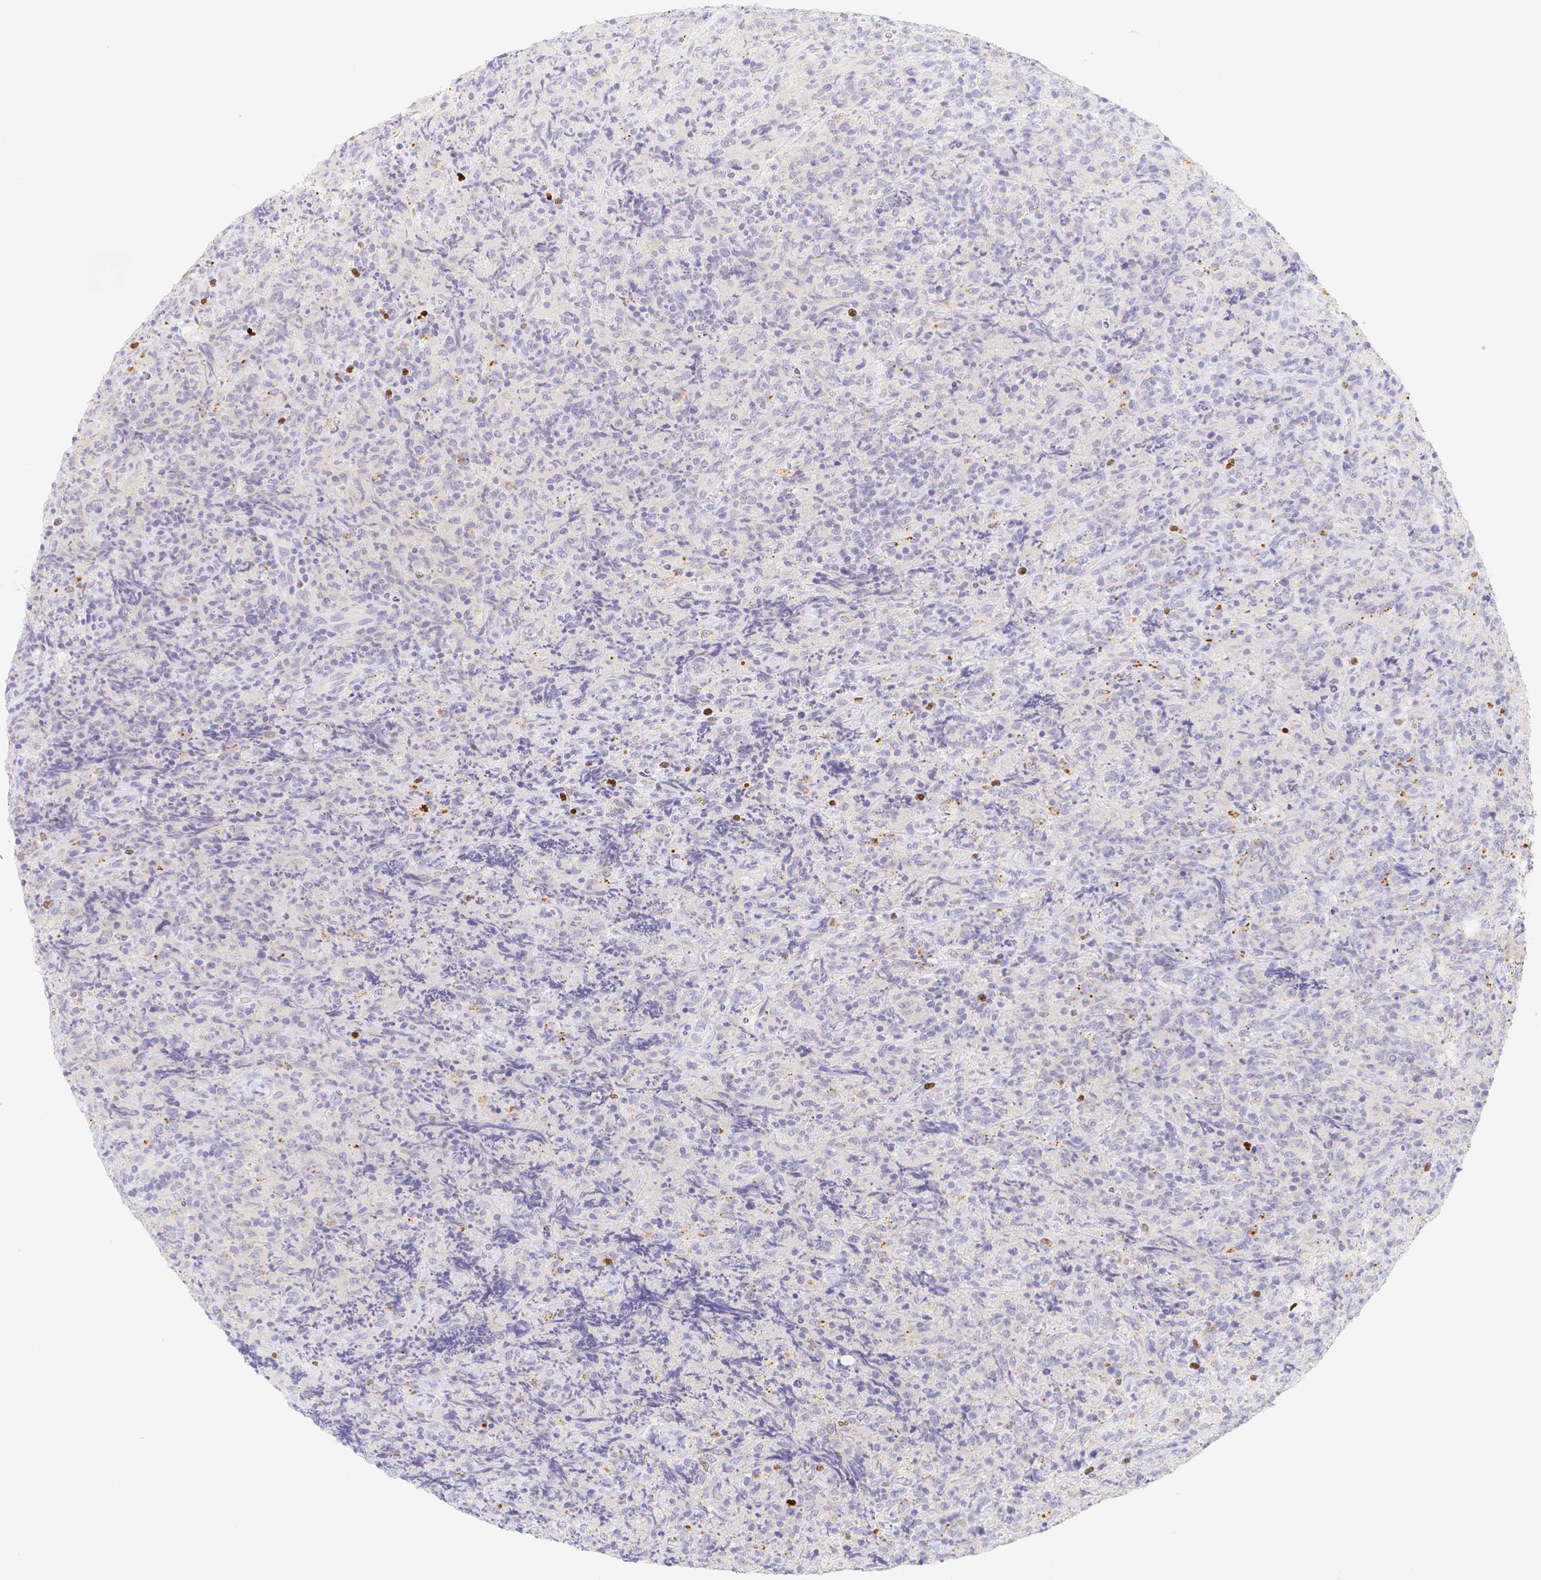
{"staining": {"intensity": "negative", "quantity": "none", "location": "none"}, "tissue": "lymphoma", "cell_type": "Tumor cells", "image_type": "cancer", "snomed": [{"axis": "morphology", "description": "Malignant lymphoma, non-Hodgkin's type, High grade"}, {"axis": "topography", "description": "Tonsil"}], "caption": "DAB immunohistochemical staining of lymphoma reveals no significant expression in tumor cells.", "gene": "PADI4", "patient": {"sex": "female", "age": 36}}